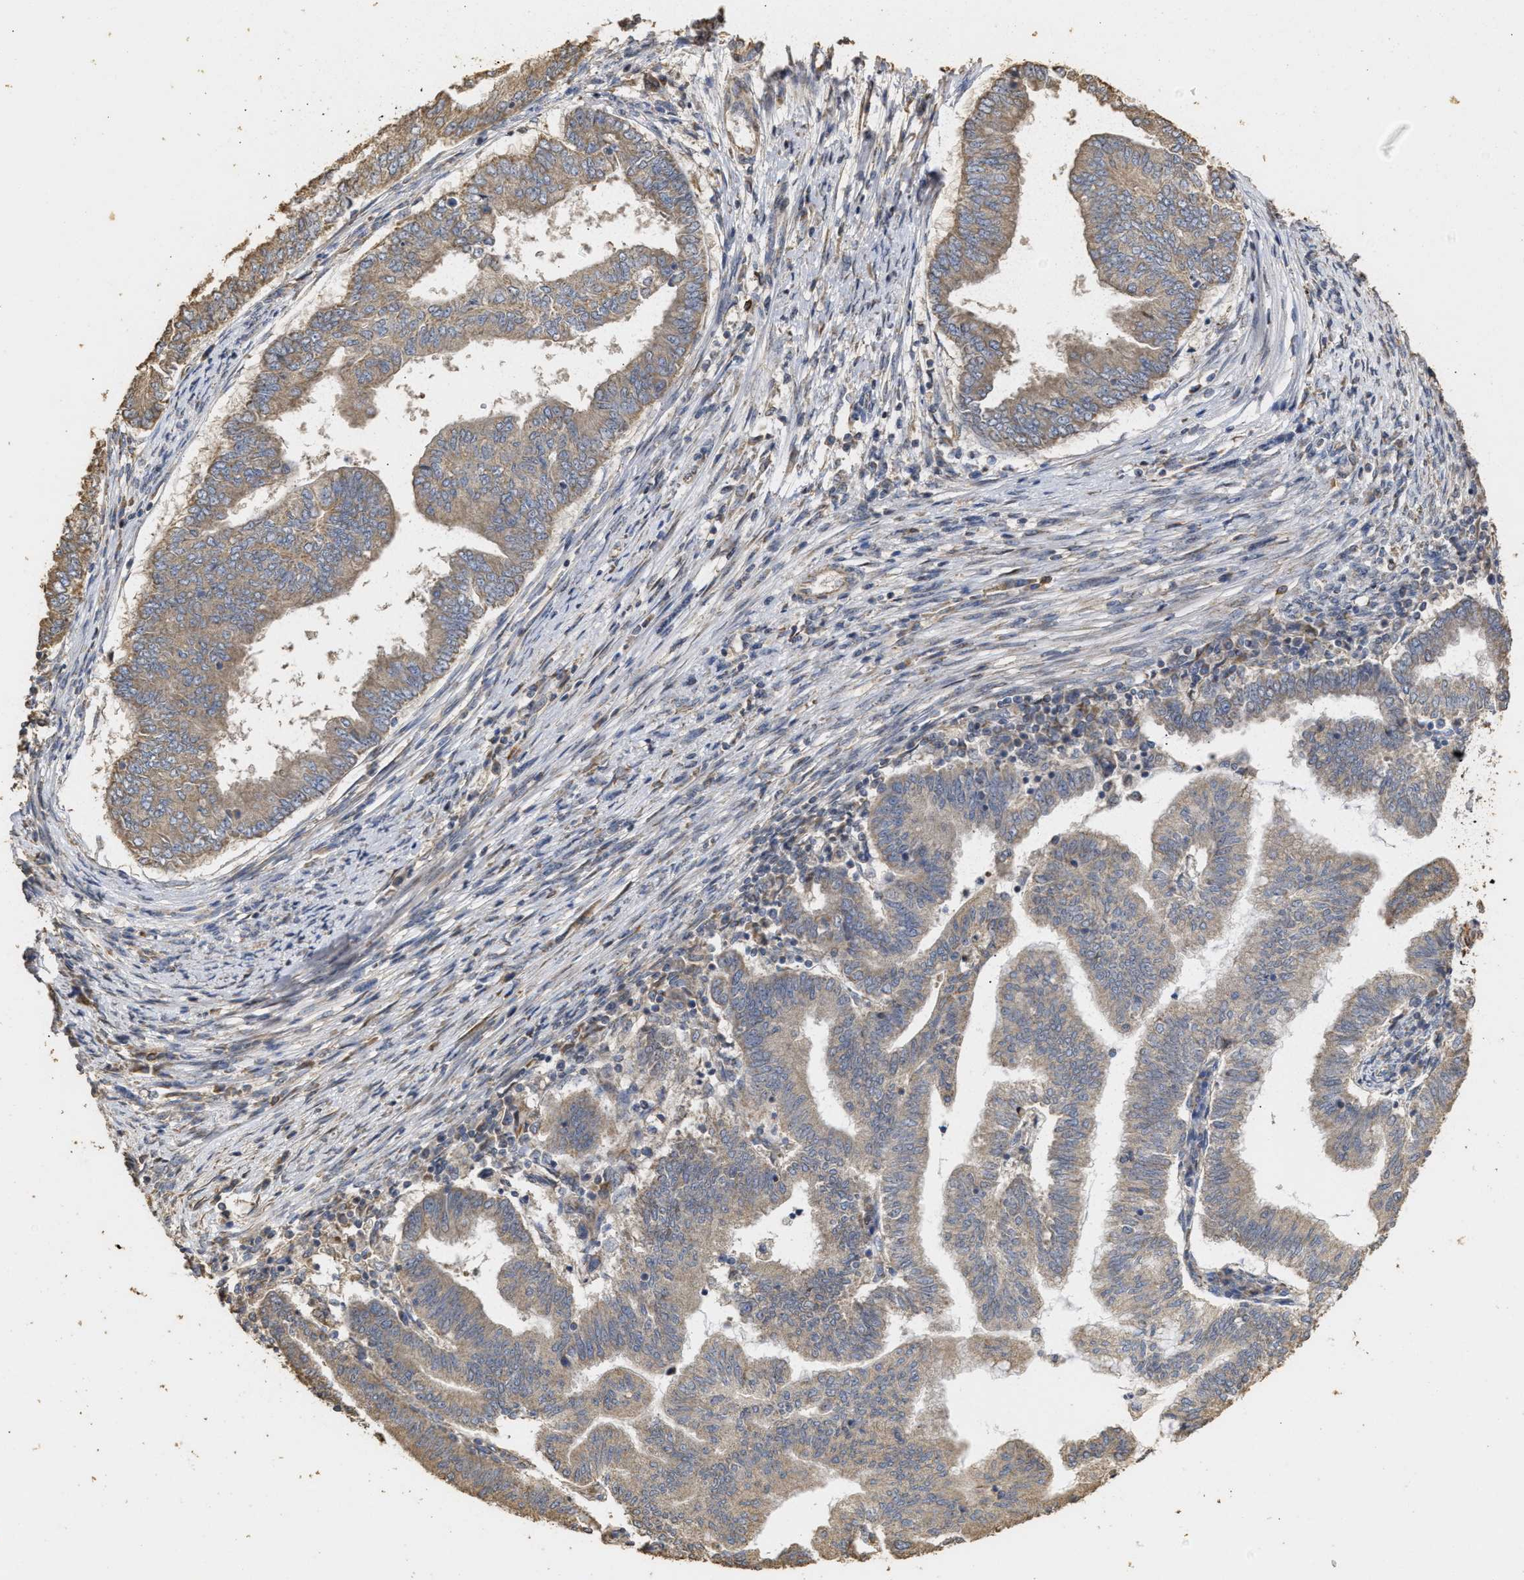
{"staining": {"intensity": "weak", "quantity": ">75%", "location": "cytoplasmic/membranous"}, "tissue": "endometrial cancer", "cell_type": "Tumor cells", "image_type": "cancer", "snomed": [{"axis": "morphology", "description": "Polyp, NOS"}, {"axis": "morphology", "description": "Adenocarcinoma, NOS"}, {"axis": "morphology", "description": "Adenoma, NOS"}, {"axis": "topography", "description": "Endometrium"}], "caption": "Protein expression analysis of human endometrial adenocarcinoma reveals weak cytoplasmic/membranous positivity in approximately >75% of tumor cells.", "gene": "NAV1", "patient": {"sex": "female", "age": 79}}